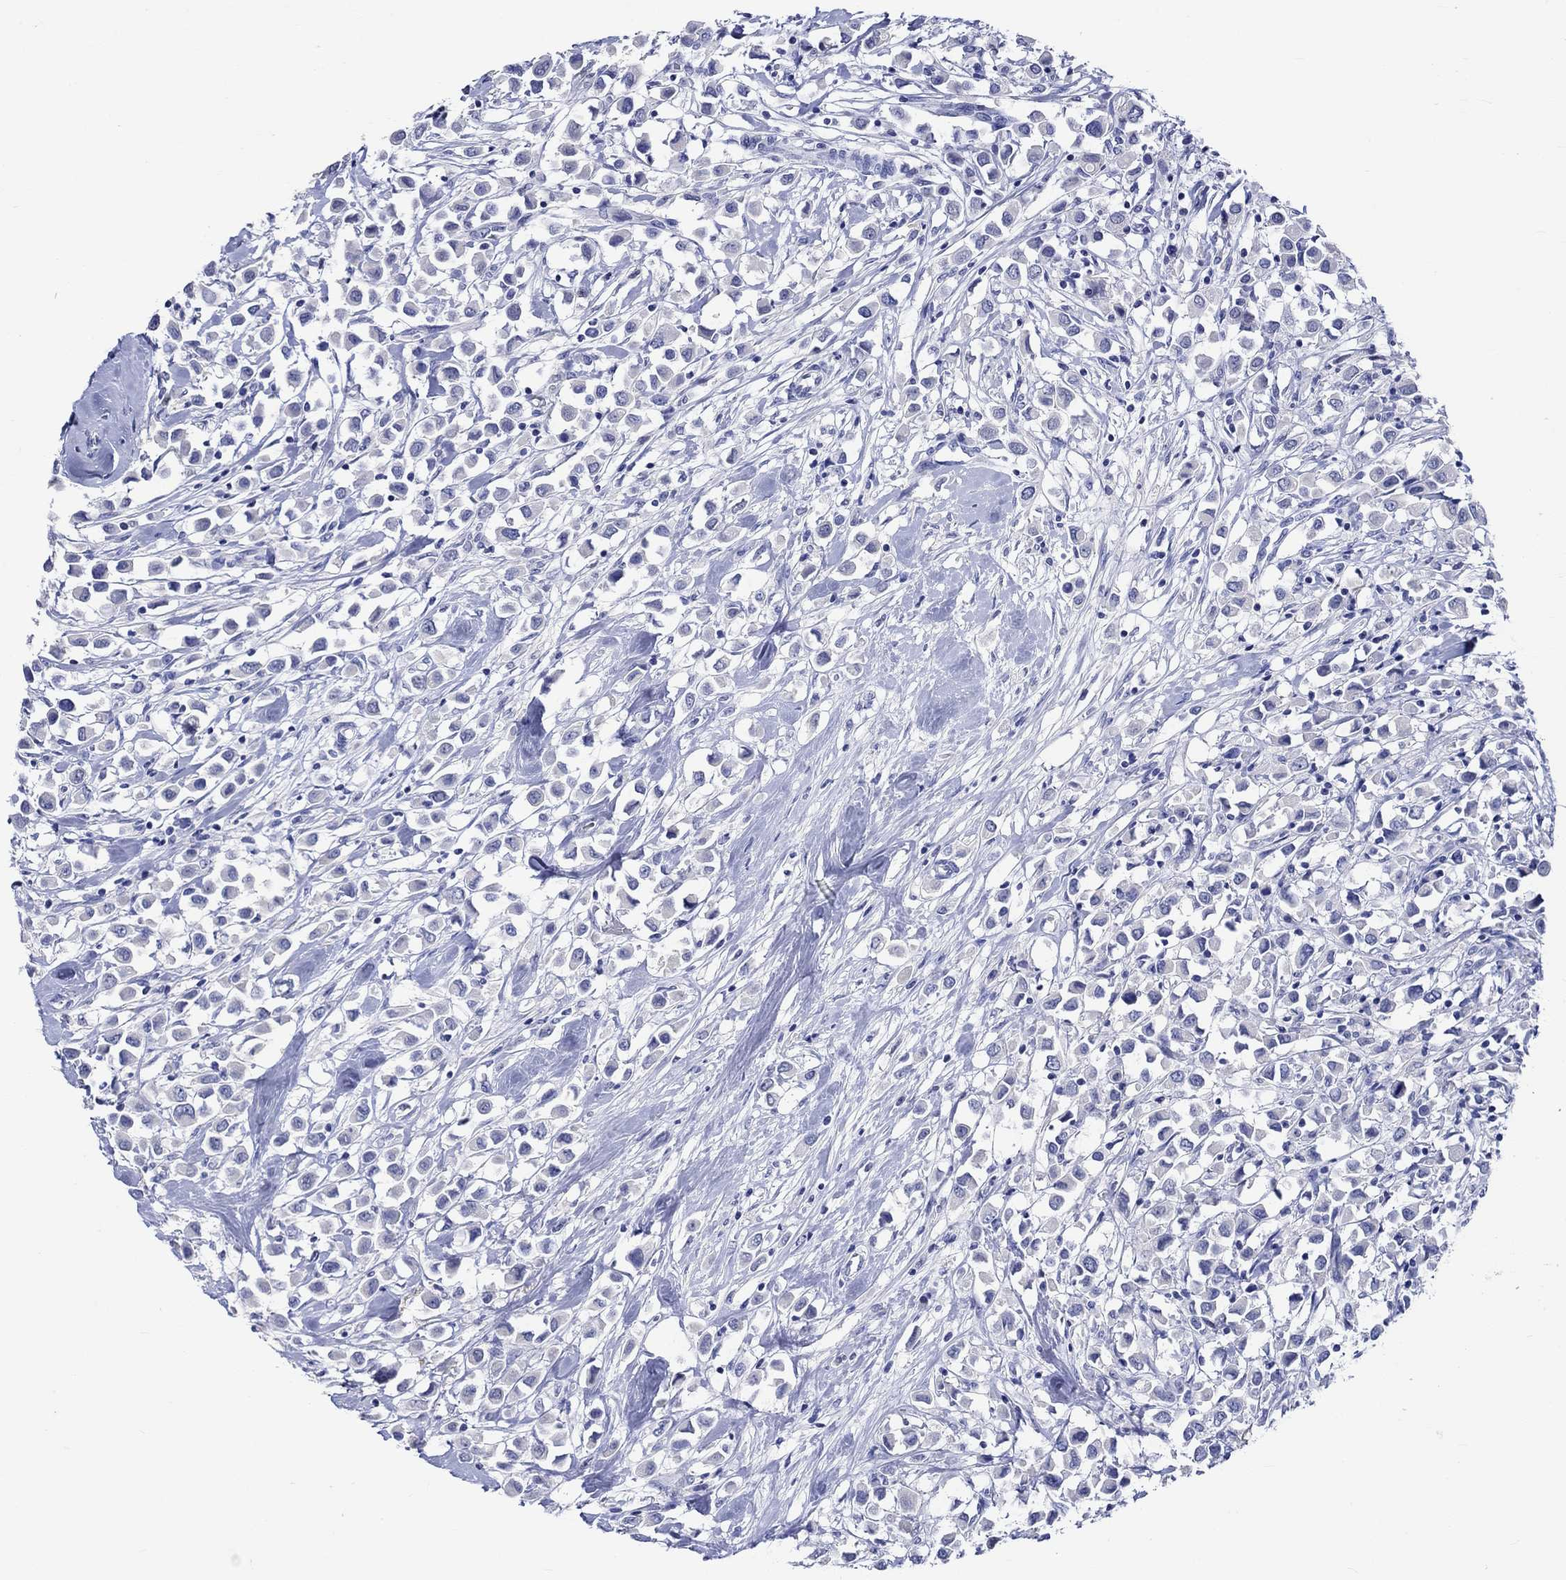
{"staining": {"intensity": "negative", "quantity": "none", "location": "none"}, "tissue": "breast cancer", "cell_type": "Tumor cells", "image_type": "cancer", "snomed": [{"axis": "morphology", "description": "Duct carcinoma"}, {"axis": "topography", "description": "Breast"}], "caption": "Immunohistochemical staining of breast infiltrating ductal carcinoma demonstrates no significant positivity in tumor cells. (DAB (3,3'-diaminobenzidine) immunohistochemistry (IHC) visualized using brightfield microscopy, high magnification).", "gene": "KLHL35", "patient": {"sex": "female", "age": 61}}